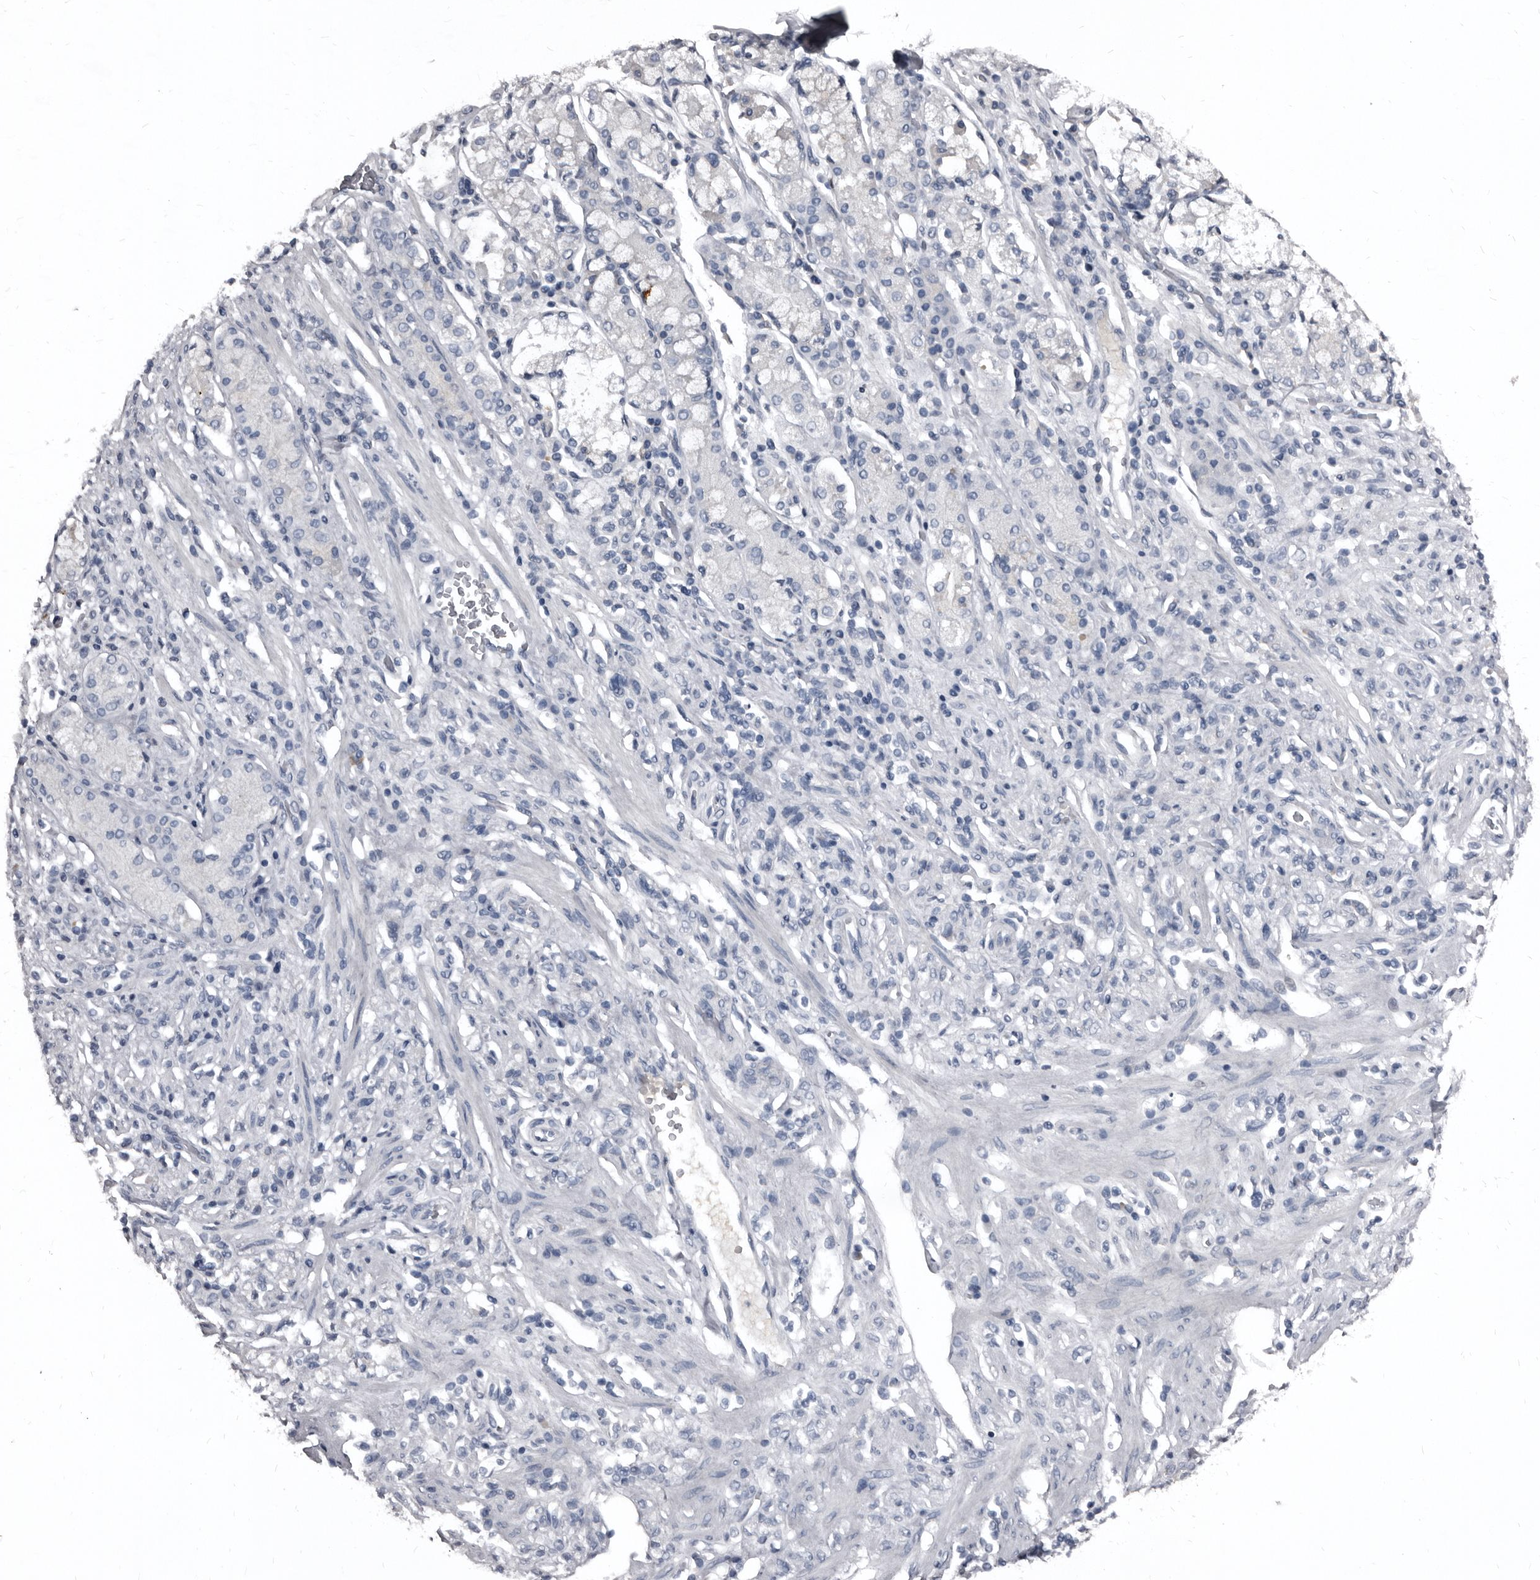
{"staining": {"intensity": "strong", "quantity": "25%-75%", "location": "cytoplasmic/membranous"}, "tissue": "stomach cancer", "cell_type": "Tumor cells", "image_type": "cancer", "snomed": [{"axis": "morphology", "description": "Normal tissue, NOS"}, {"axis": "morphology", "description": "Adenocarcinoma, NOS"}, {"axis": "topography", "description": "Stomach"}], "caption": "Immunohistochemical staining of stomach cancer shows high levels of strong cytoplasmic/membranous protein positivity in approximately 25%-75% of tumor cells. (DAB = brown stain, brightfield microscopy at high magnification).", "gene": "GREB1", "patient": {"sex": "male", "age": 82}}